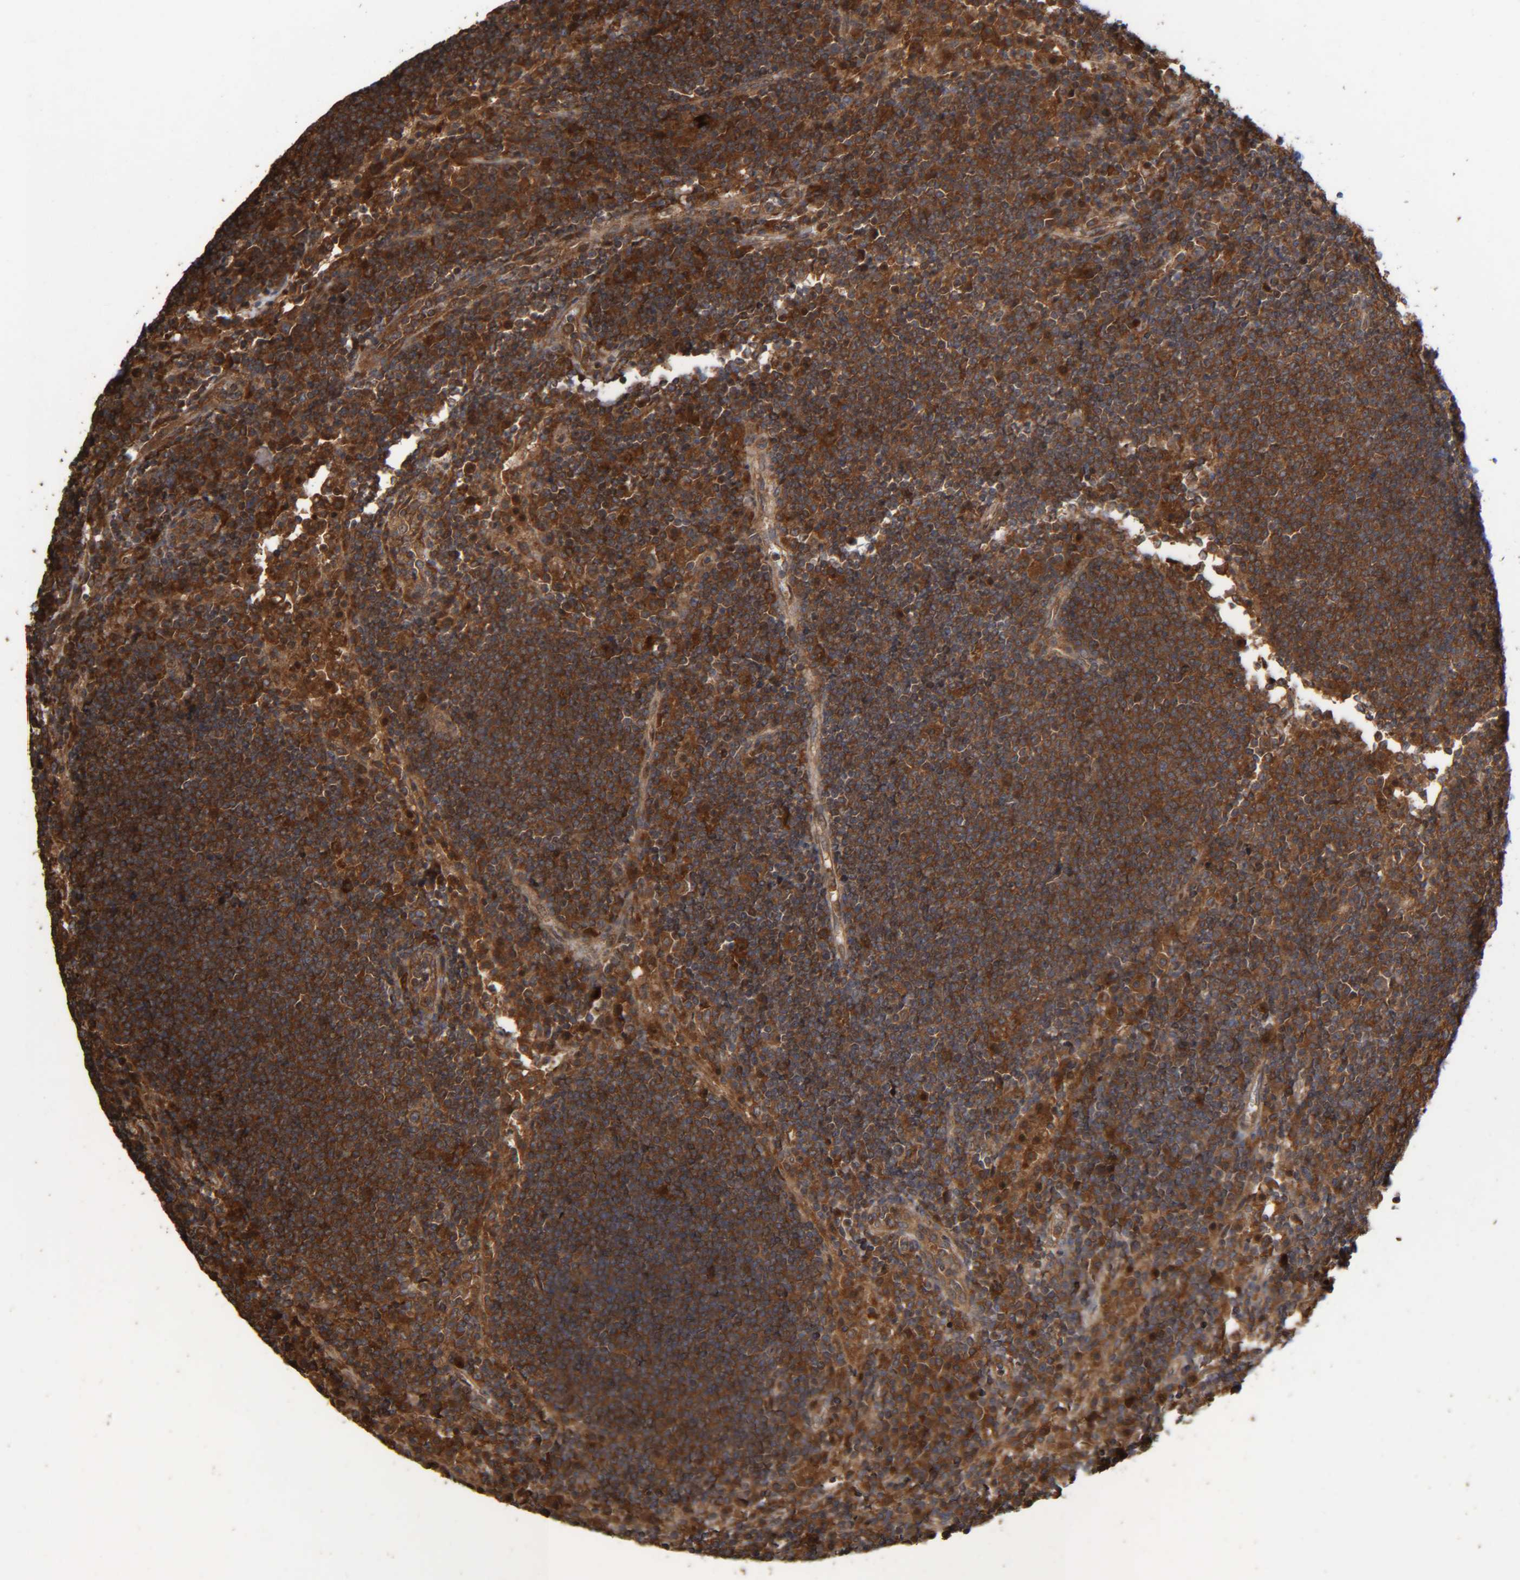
{"staining": {"intensity": "strong", "quantity": ">75%", "location": "cytoplasmic/membranous"}, "tissue": "lymph node", "cell_type": "Germinal center cells", "image_type": "normal", "snomed": [{"axis": "morphology", "description": "Normal tissue, NOS"}, {"axis": "topography", "description": "Lymph node"}], "caption": "Protein staining shows strong cytoplasmic/membranous staining in approximately >75% of germinal center cells in normal lymph node.", "gene": "CCDC57", "patient": {"sex": "female", "age": 53}}